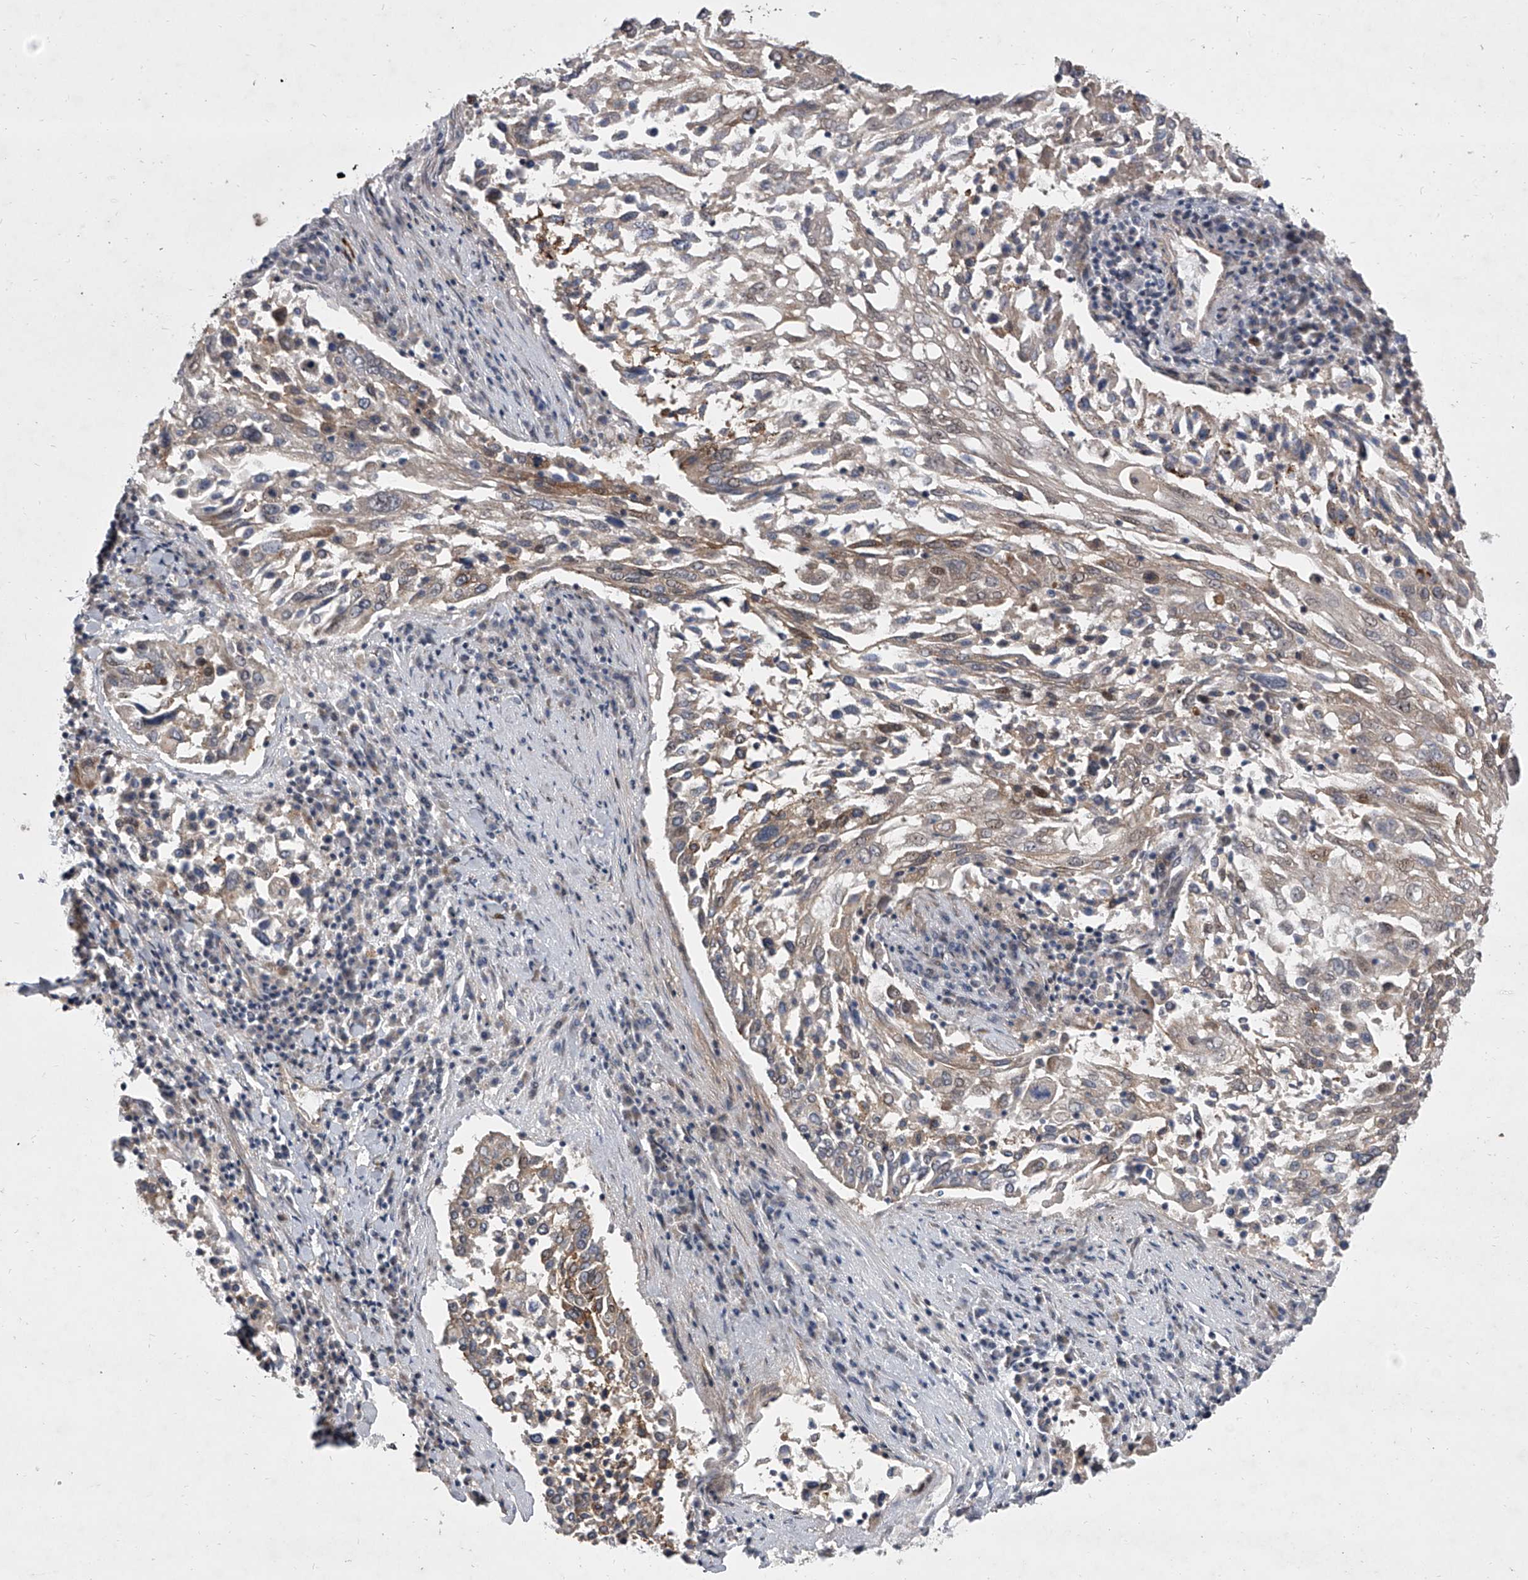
{"staining": {"intensity": "weak", "quantity": "25%-75%", "location": "cytoplasmic/membranous"}, "tissue": "lung cancer", "cell_type": "Tumor cells", "image_type": "cancer", "snomed": [{"axis": "morphology", "description": "Squamous cell carcinoma, NOS"}, {"axis": "topography", "description": "Lung"}], "caption": "Immunohistochemistry (IHC) micrograph of human squamous cell carcinoma (lung) stained for a protein (brown), which demonstrates low levels of weak cytoplasmic/membranous positivity in about 25%-75% of tumor cells.", "gene": "HEATR6", "patient": {"sex": "male", "age": 65}}